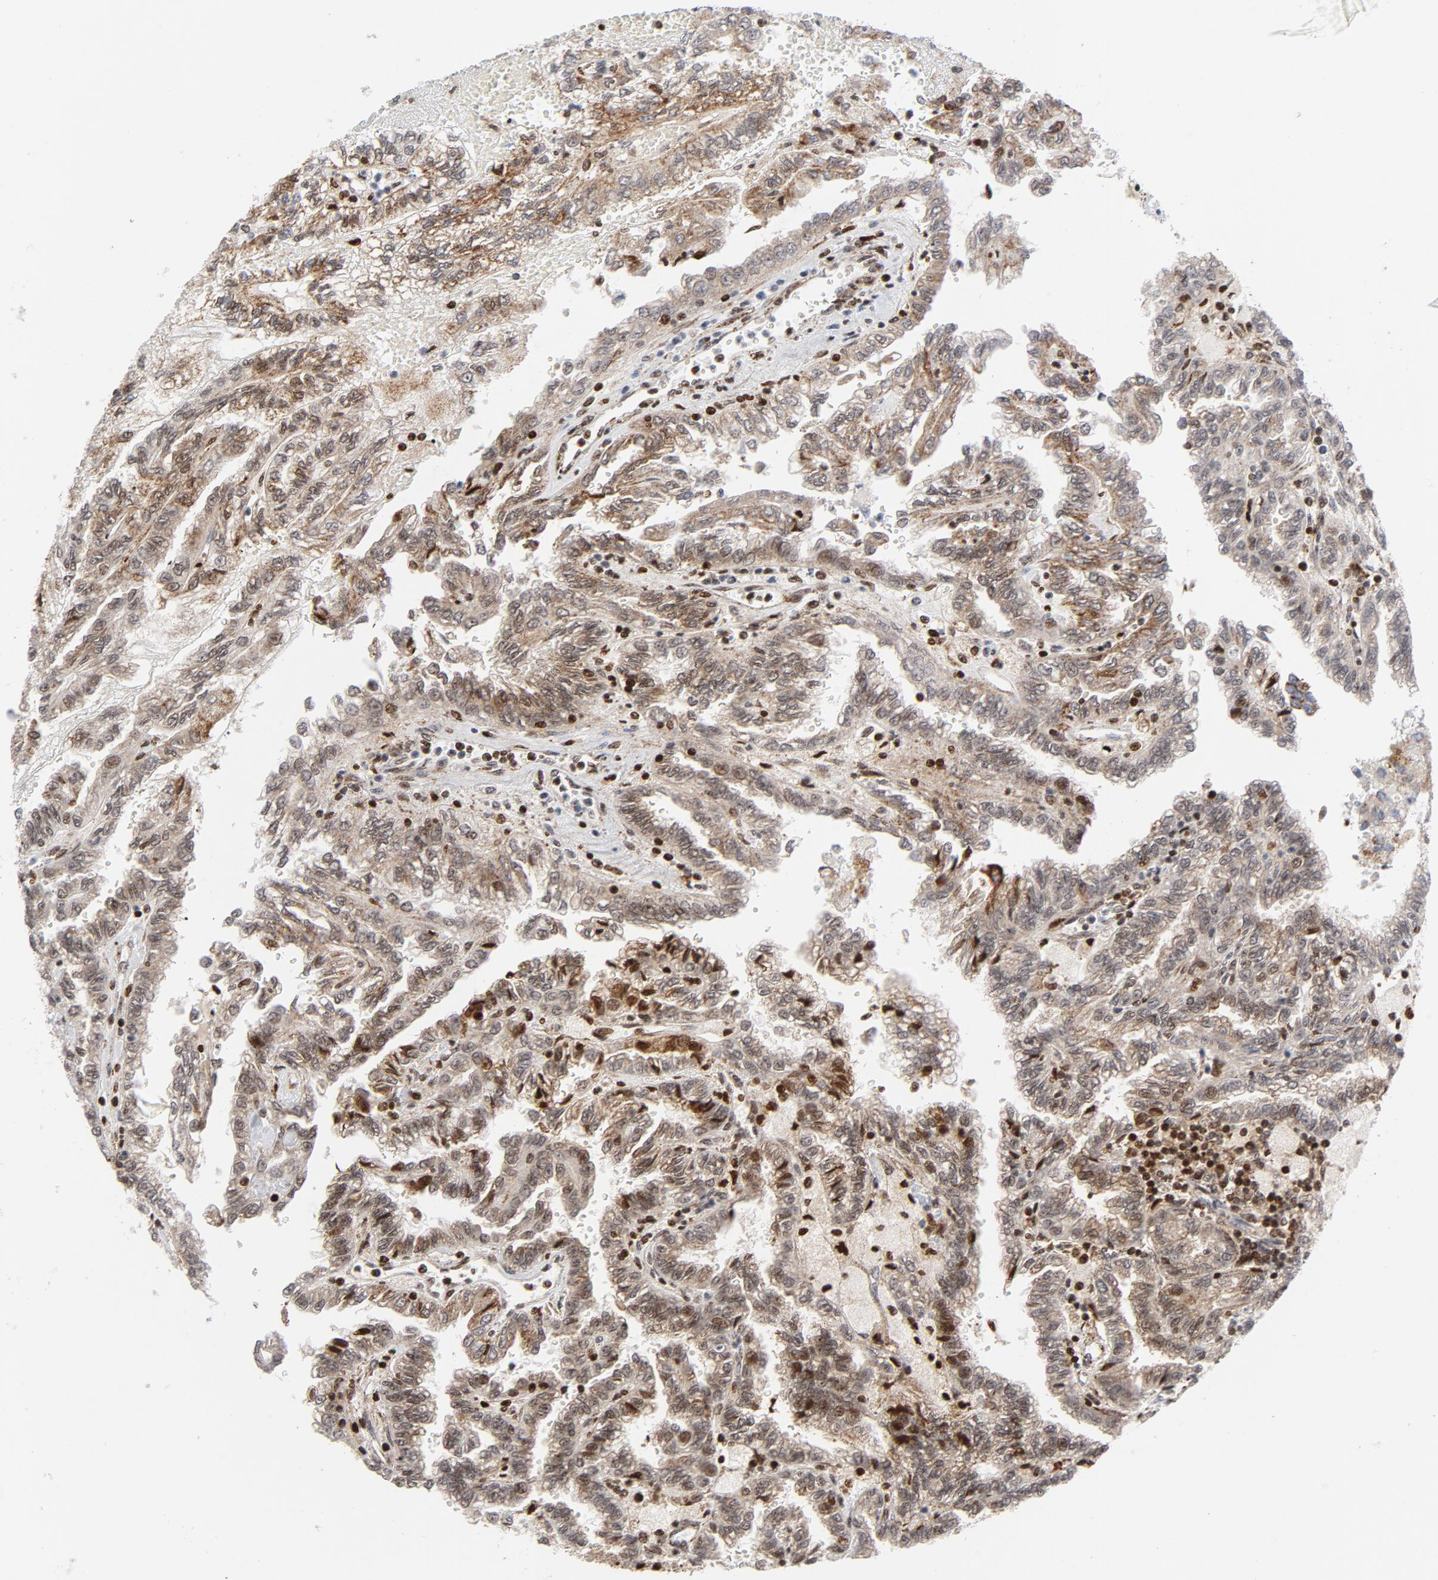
{"staining": {"intensity": "moderate", "quantity": ">75%", "location": "cytoplasmic/membranous,nuclear"}, "tissue": "renal cancer", "cell_type": "Tumor cells", "image_type": "cancer", "snomed": [{"axis": "morphology", "description": "Inflammation, NOS"}, {"axis": "morphology", "description": "Adenocarcinoma, NOS"}, {"axis": "topography", "description": "Kidney"}], "caption": "Renal cancer (adenocarcinoma) stained for a protein demonstrates moderate cytoplasmic/membranous and nuclear positivity in tumor cells.", "gene": "CYCS", "patient": {"sex": "male", "age": 68}}